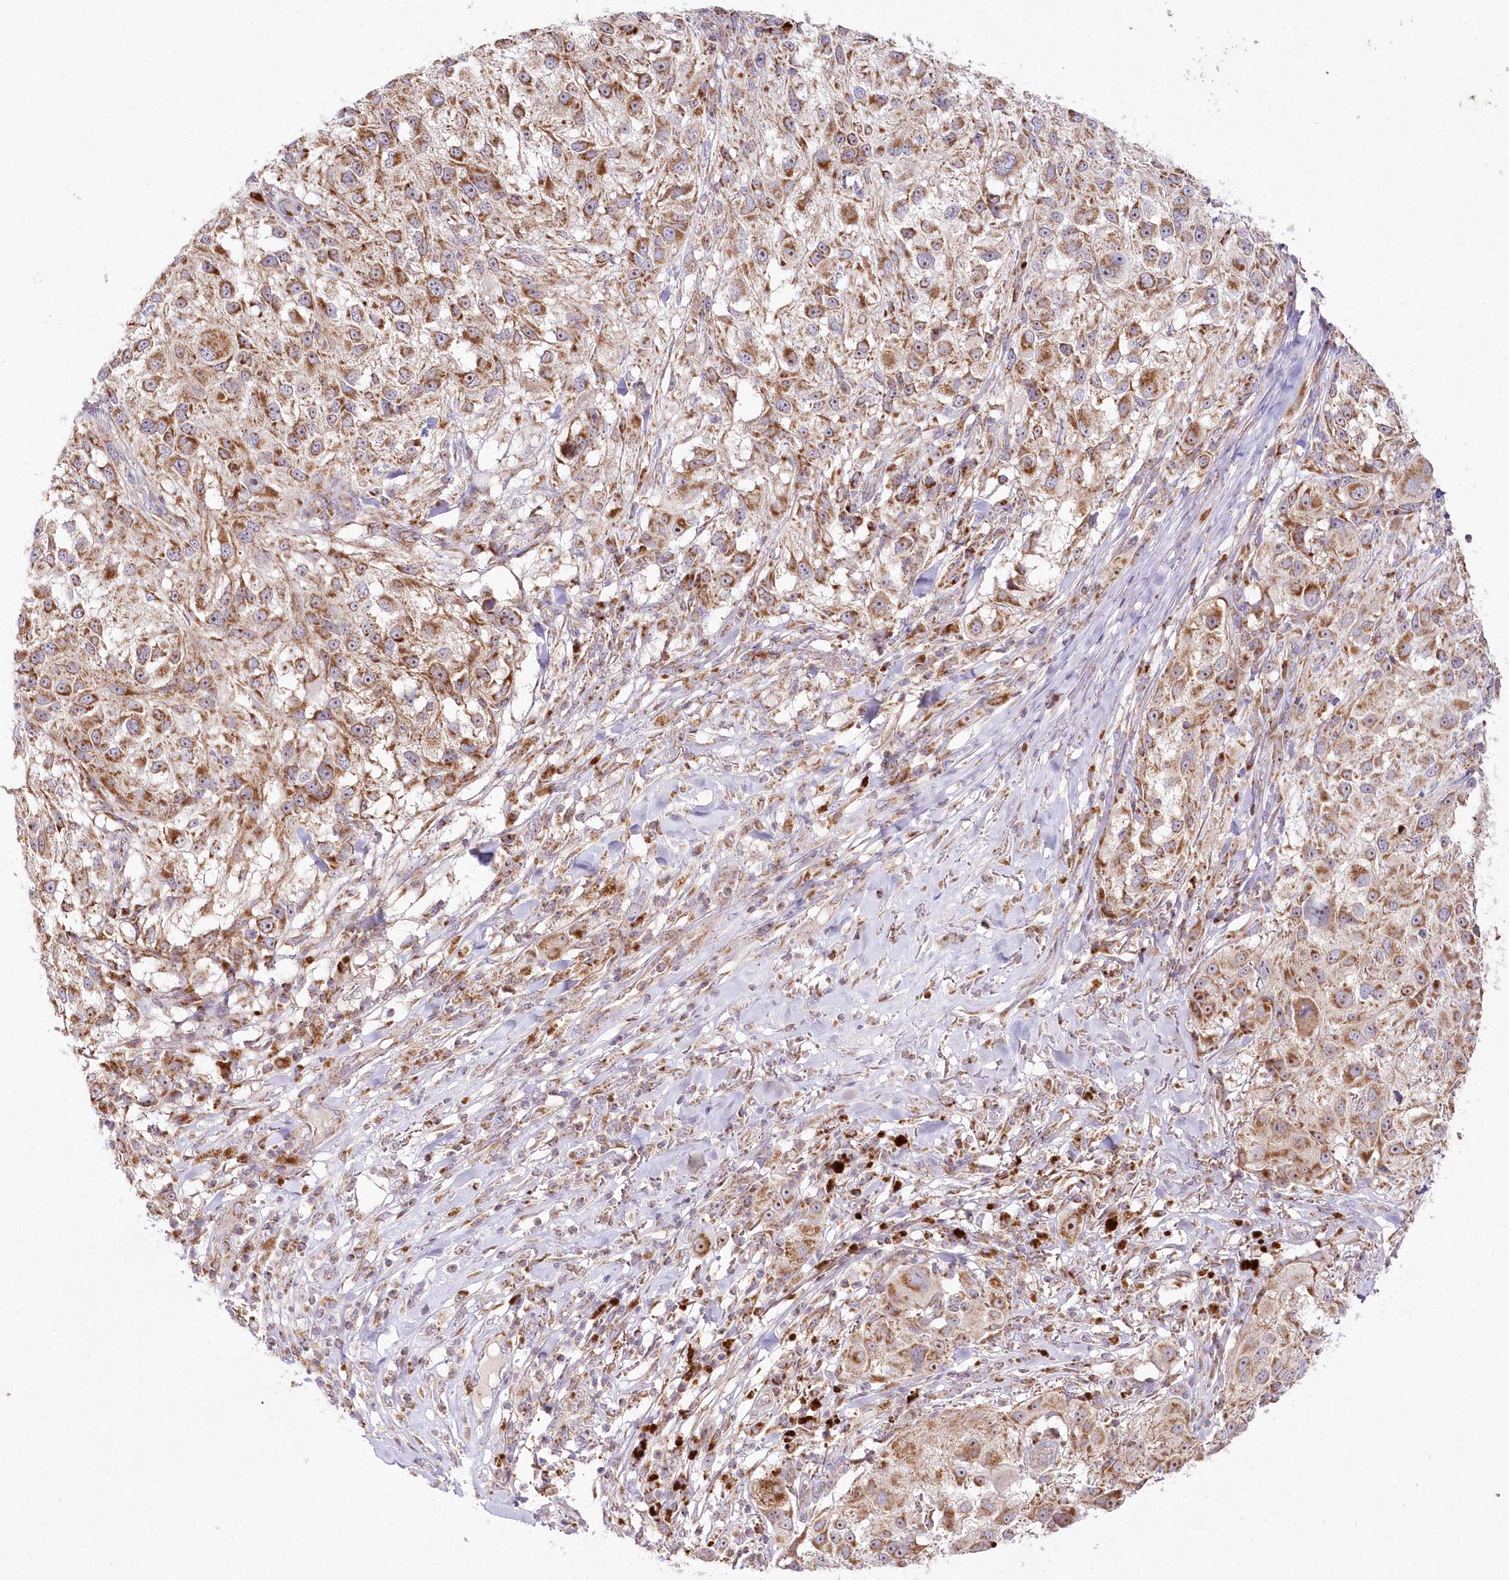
{"staining": {"intensity": "moderate", "quantity": ">75%", "location": "cytoplasmic/membranous"}, "tissue": "melanoma", "cell_type": "Tumor cells", "image_type": "cancer", "snomed": [{"axis": "morphology", "description": "Necrosis, NOS"}, {"axis": "morphology", "description": "Malignant melanoma, NOS"}, {"axis": "topography", "description": "Skin"}], "caption": "The image exhibits staining of malignant melanoma, revealing moderate cytoplasmic/membranous protein expression (brown color) within tumor cells. Nuclei are stained in blue.", "gene": "DNA2", "patient": {"sex": "female", "age": 87}}